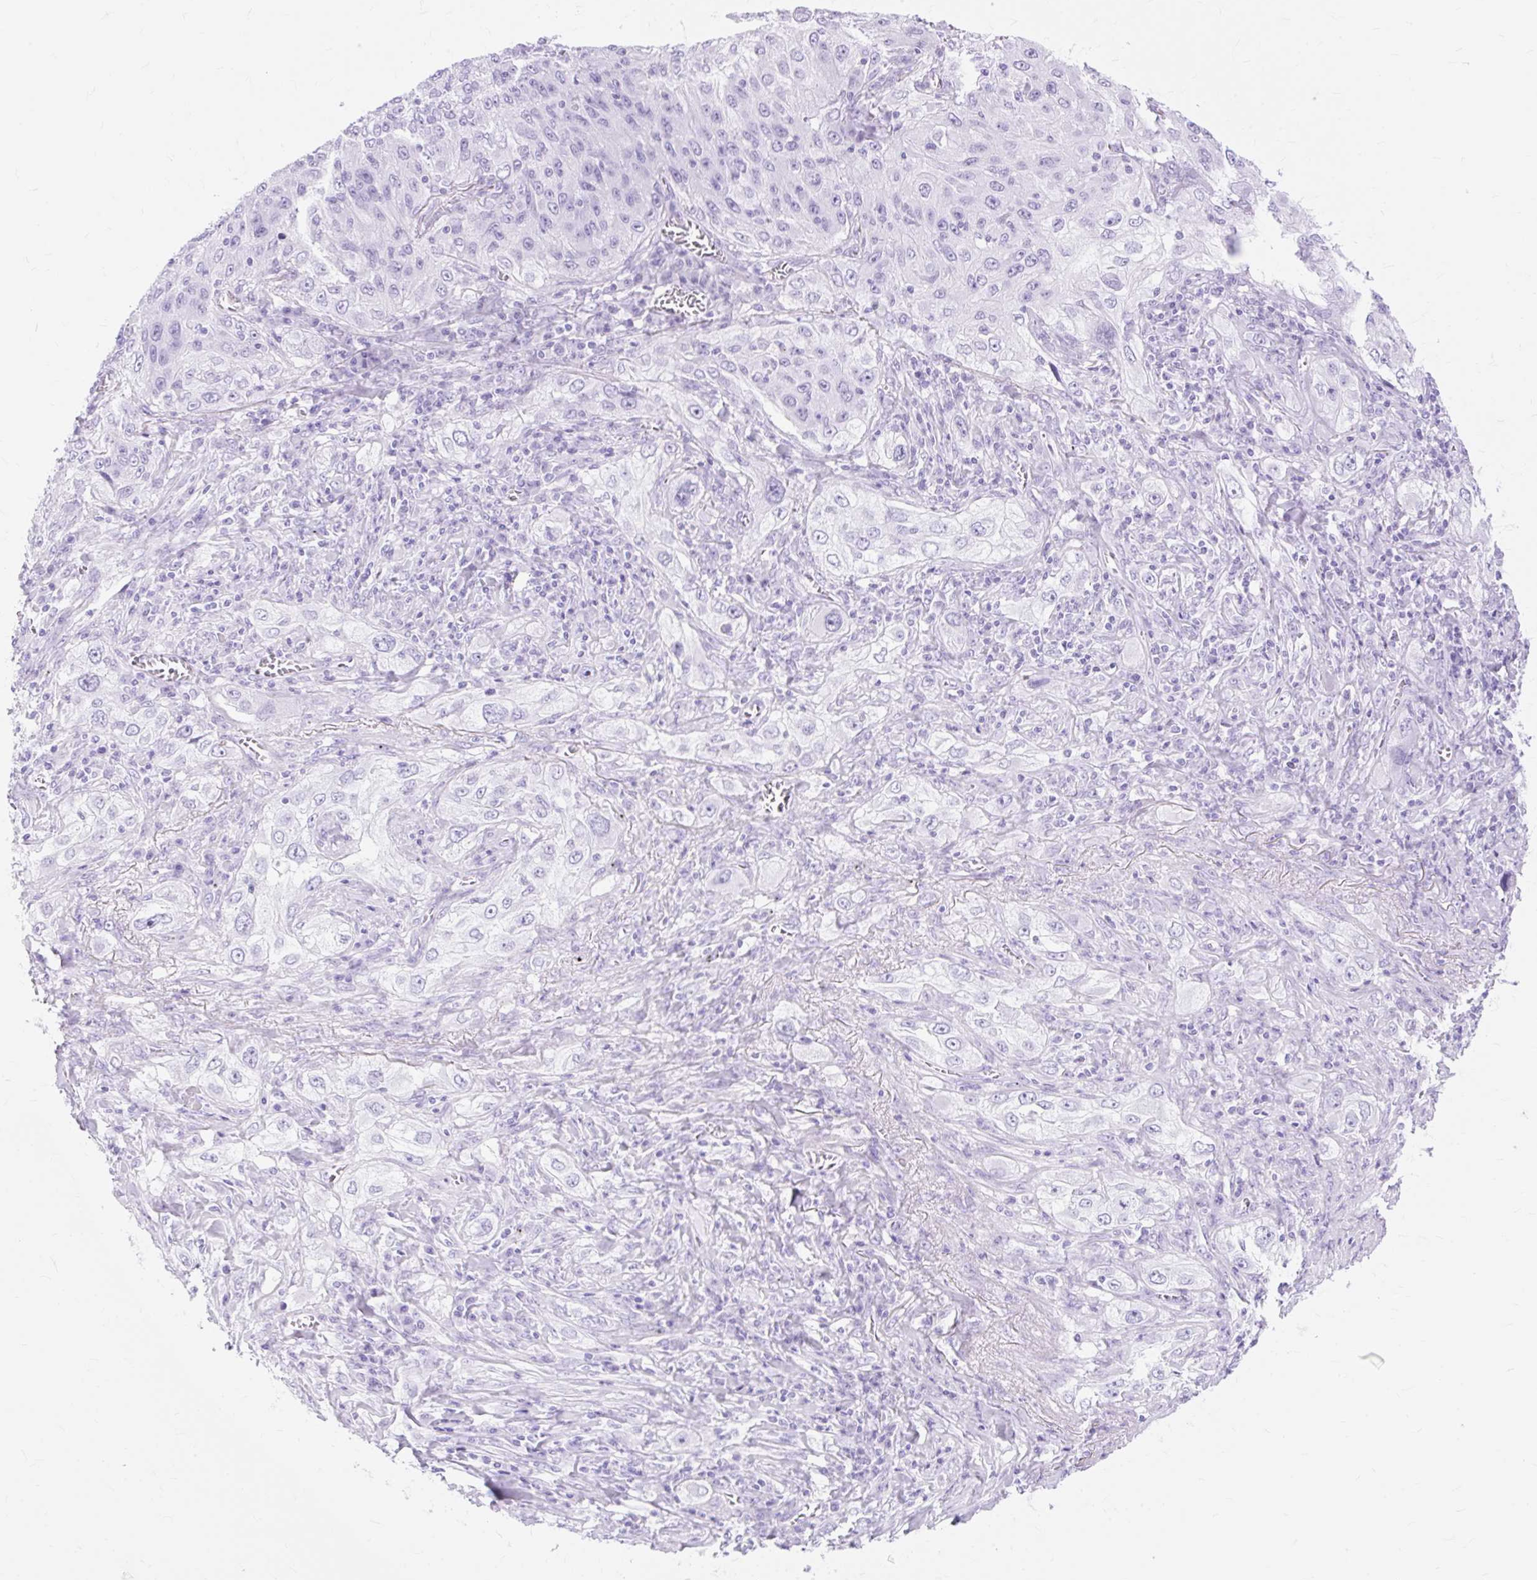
{"staining": {"intensity": "negative", "quantity": "none", "location": "none"}, "tissue": "lung cancer", "cell_type": "Tumor cells", "image_type": "cancer", "snomed": [{"axis": "morphology", "description": "Squamous cell carcinoma, NOS"}, {"axis": "topography", "description": "Lung"}], "caption": "Immunohistochemistry (IHC) histopathology image of human lung squamous cell carcinoma stained for a protein (brown), which demonstrates no staining in tumor cells.", "gene": "MBP", "patient": {"sex": "female", "age": 69}}